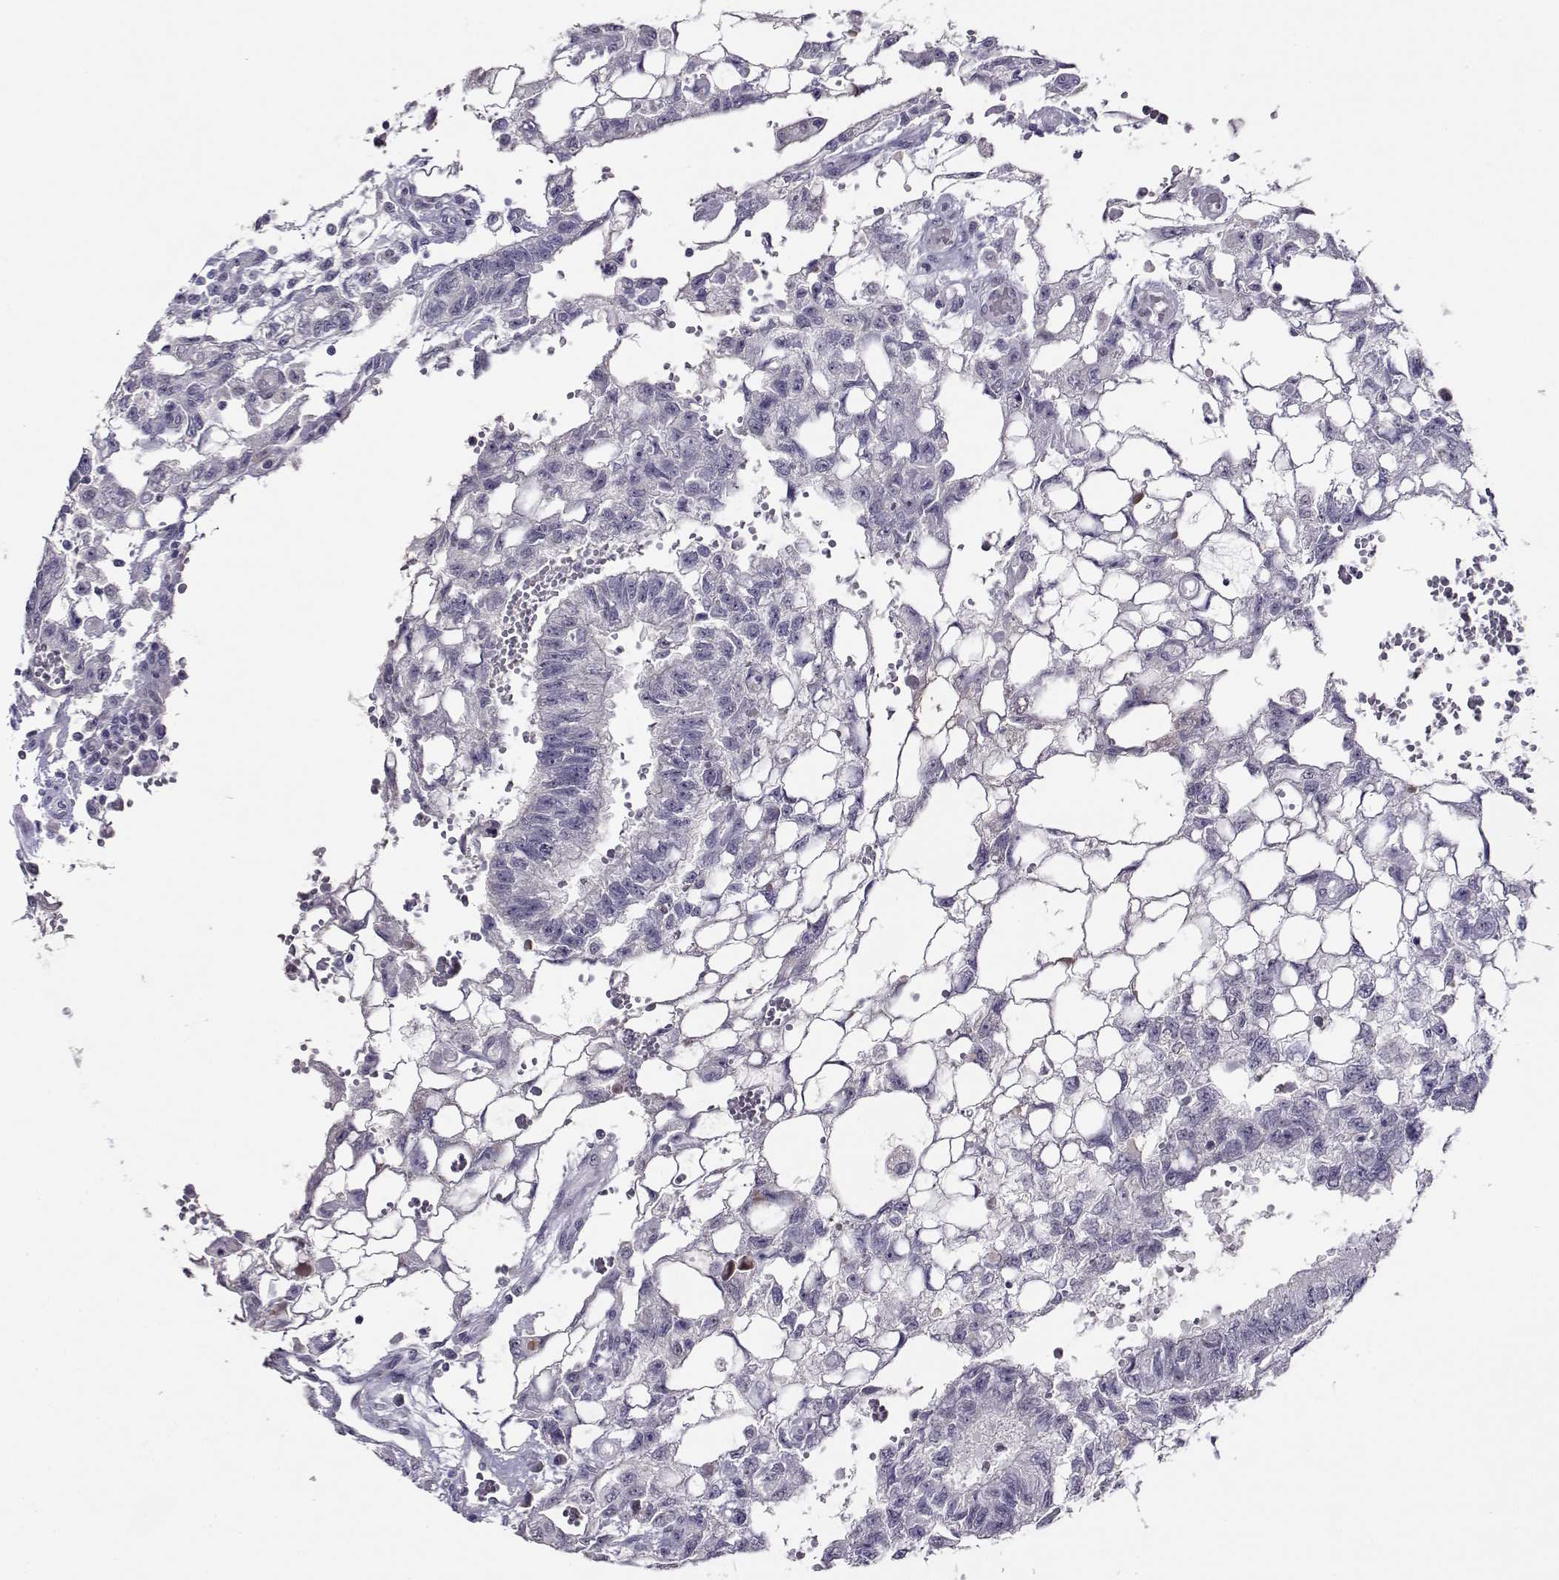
{"staining": {"intensity": "negative", "quantity": "none", "location": "none"}, "tissue": "testis cancer", "cell_type": "Tumor cells", "image_type": "cancer", "snomed": [{"axis": "morphology", "description": "Carcinoma, Embryonal, NOS"}, {"axis": "topography", "description": "Testis"}], "caption": "Tumor cells are negative for brown protein staining in testis cancer (embryonal carcinoma).", "gene": "RHOXF2", "patient": {"sex": "male", "age": 32}}